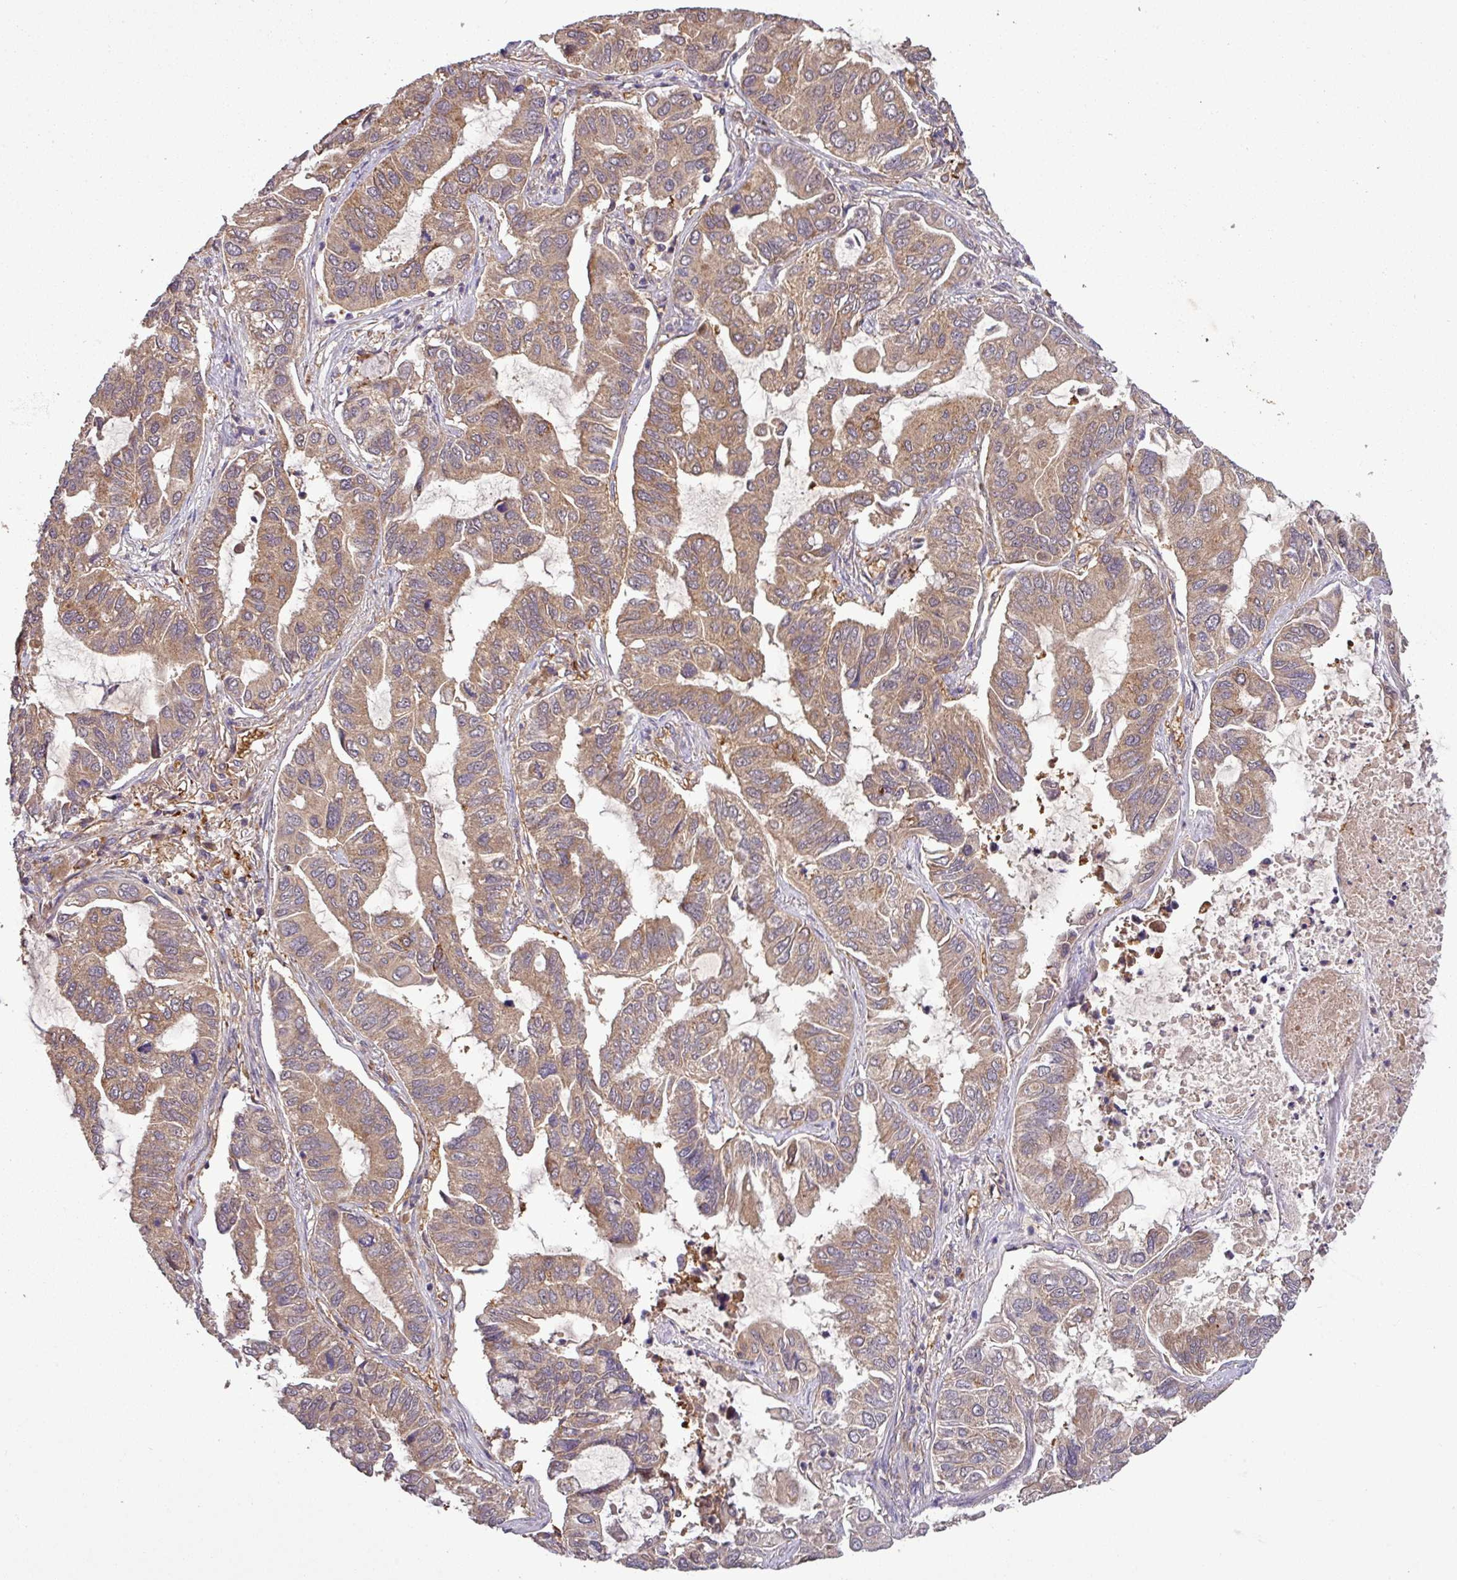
{"staining": {"intensity": "moderate", "quantity": ">75%", "location": "cytoplasmic/membranous"}, "tissue": "lung cancer", "cell_type": "Tumor cells", "image_type": "cancer", "snomed": [{"axis": "morphology", "description": "Adenocarcinoma, NOS"}, {"axis": "topography", "description": "Lung"}], "caption": "Immunohistochemical staining of human lung adenocarcinoma shows medium levels of moderate cytoplasmic/membranous positivity in approximately >75% of tumor cells. (Brightfield microscopy of DAB IHC at high magnification).", "gene": "SIRPB2", "patient": {"sex": "male", "age": 64}}